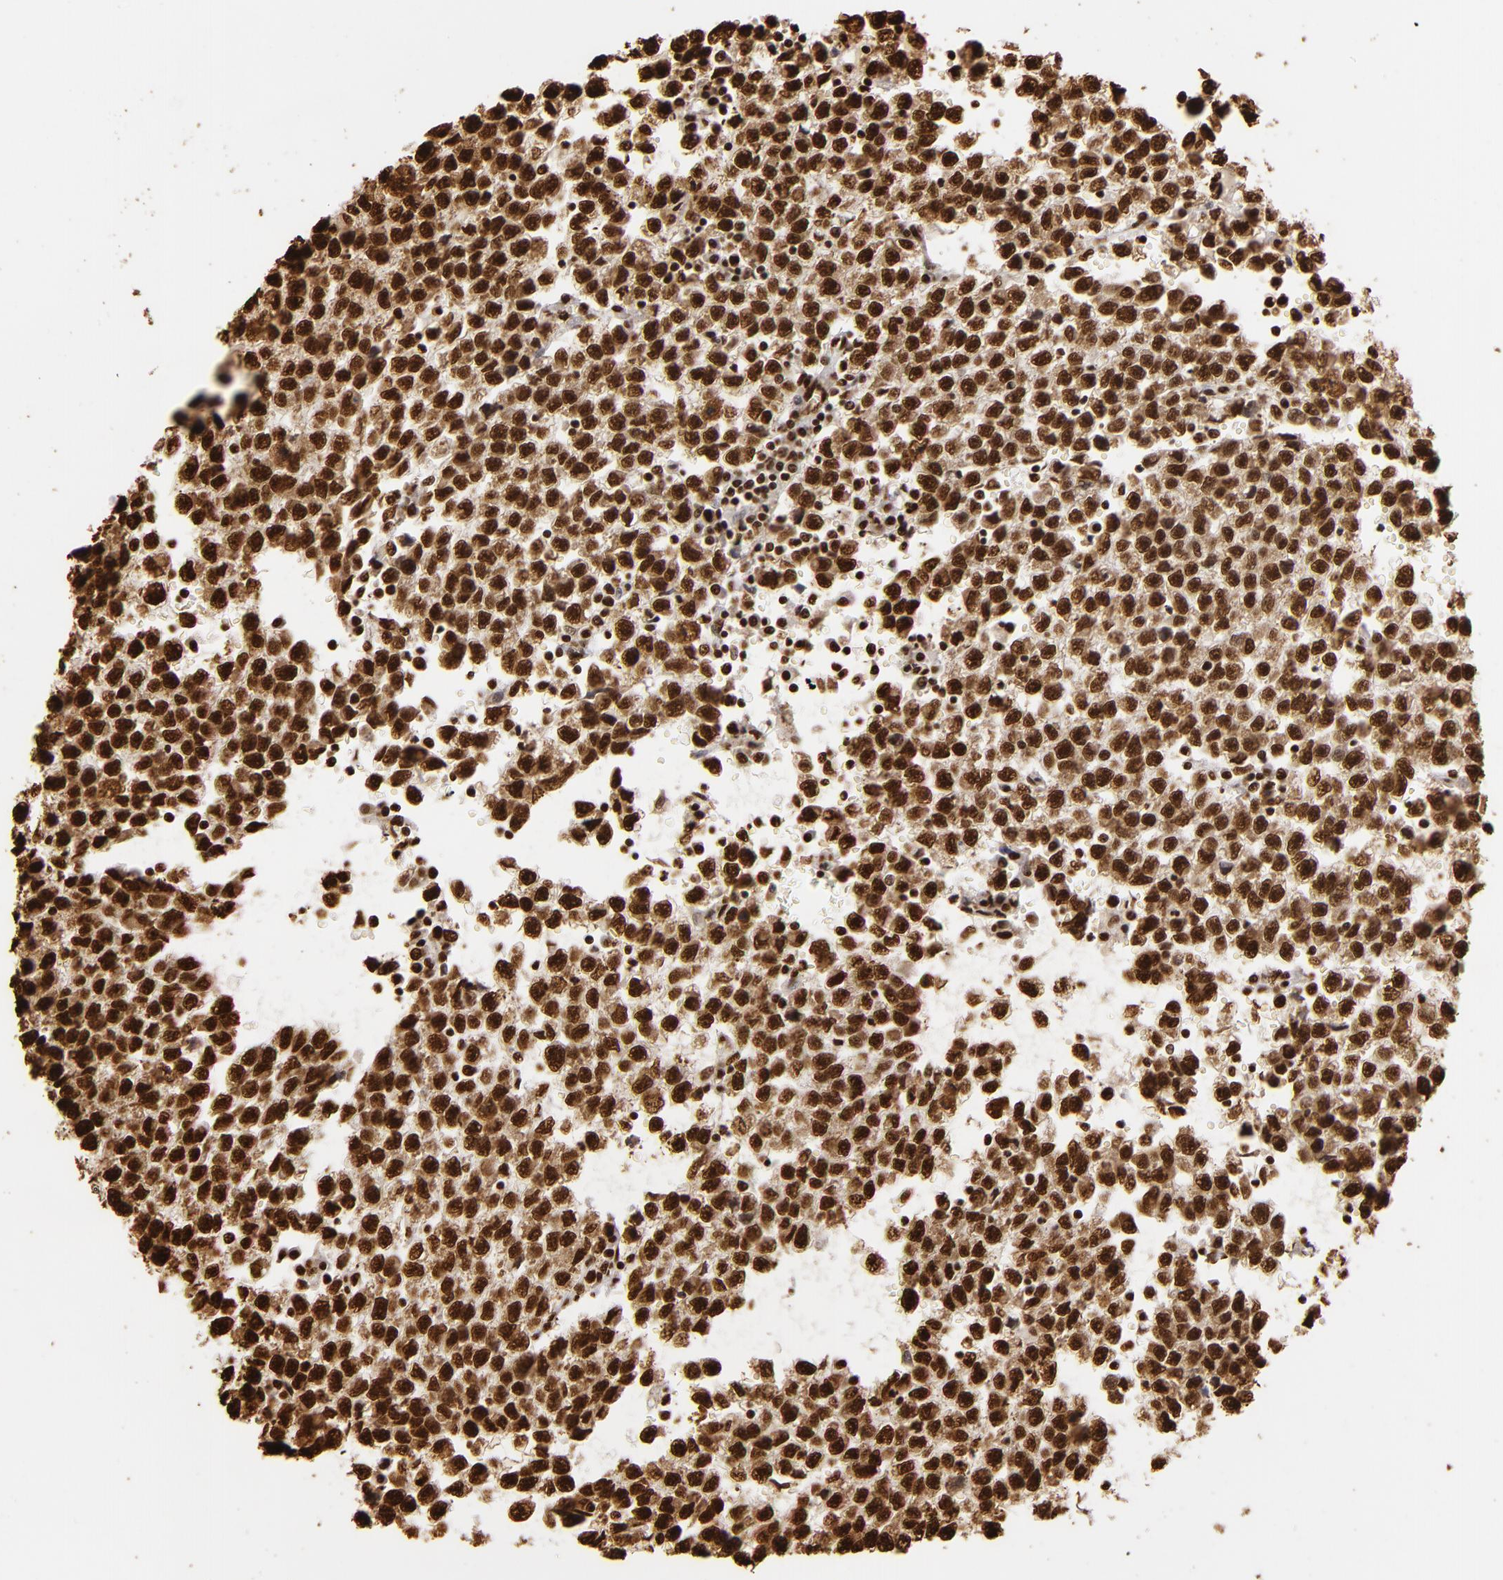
{"staining": {"intensity": "strong", "quantity": ">75%", "location": "cytoplasmic/membranous,nuclear"}, "tissue": "testis cancer", "cell_type": "Tumor cells", "image_type": "cancer", "snomed": [{"axis": "morphology", "description": "Seminoma, NOS"}, {"axis": "topography", "description": "Testis"}], "caption": "High-magnification brightfield microscopy of seminoma (testis) stained with DAB (brown) and counterstained with hematoxylin (blue). tumor cells exhibit strong cytoplasmic/membranous and nuclear staining is appreciated in about>75% of cells.", "gene": "ILF3", "patient": {"sex": "male", "age": 35}}